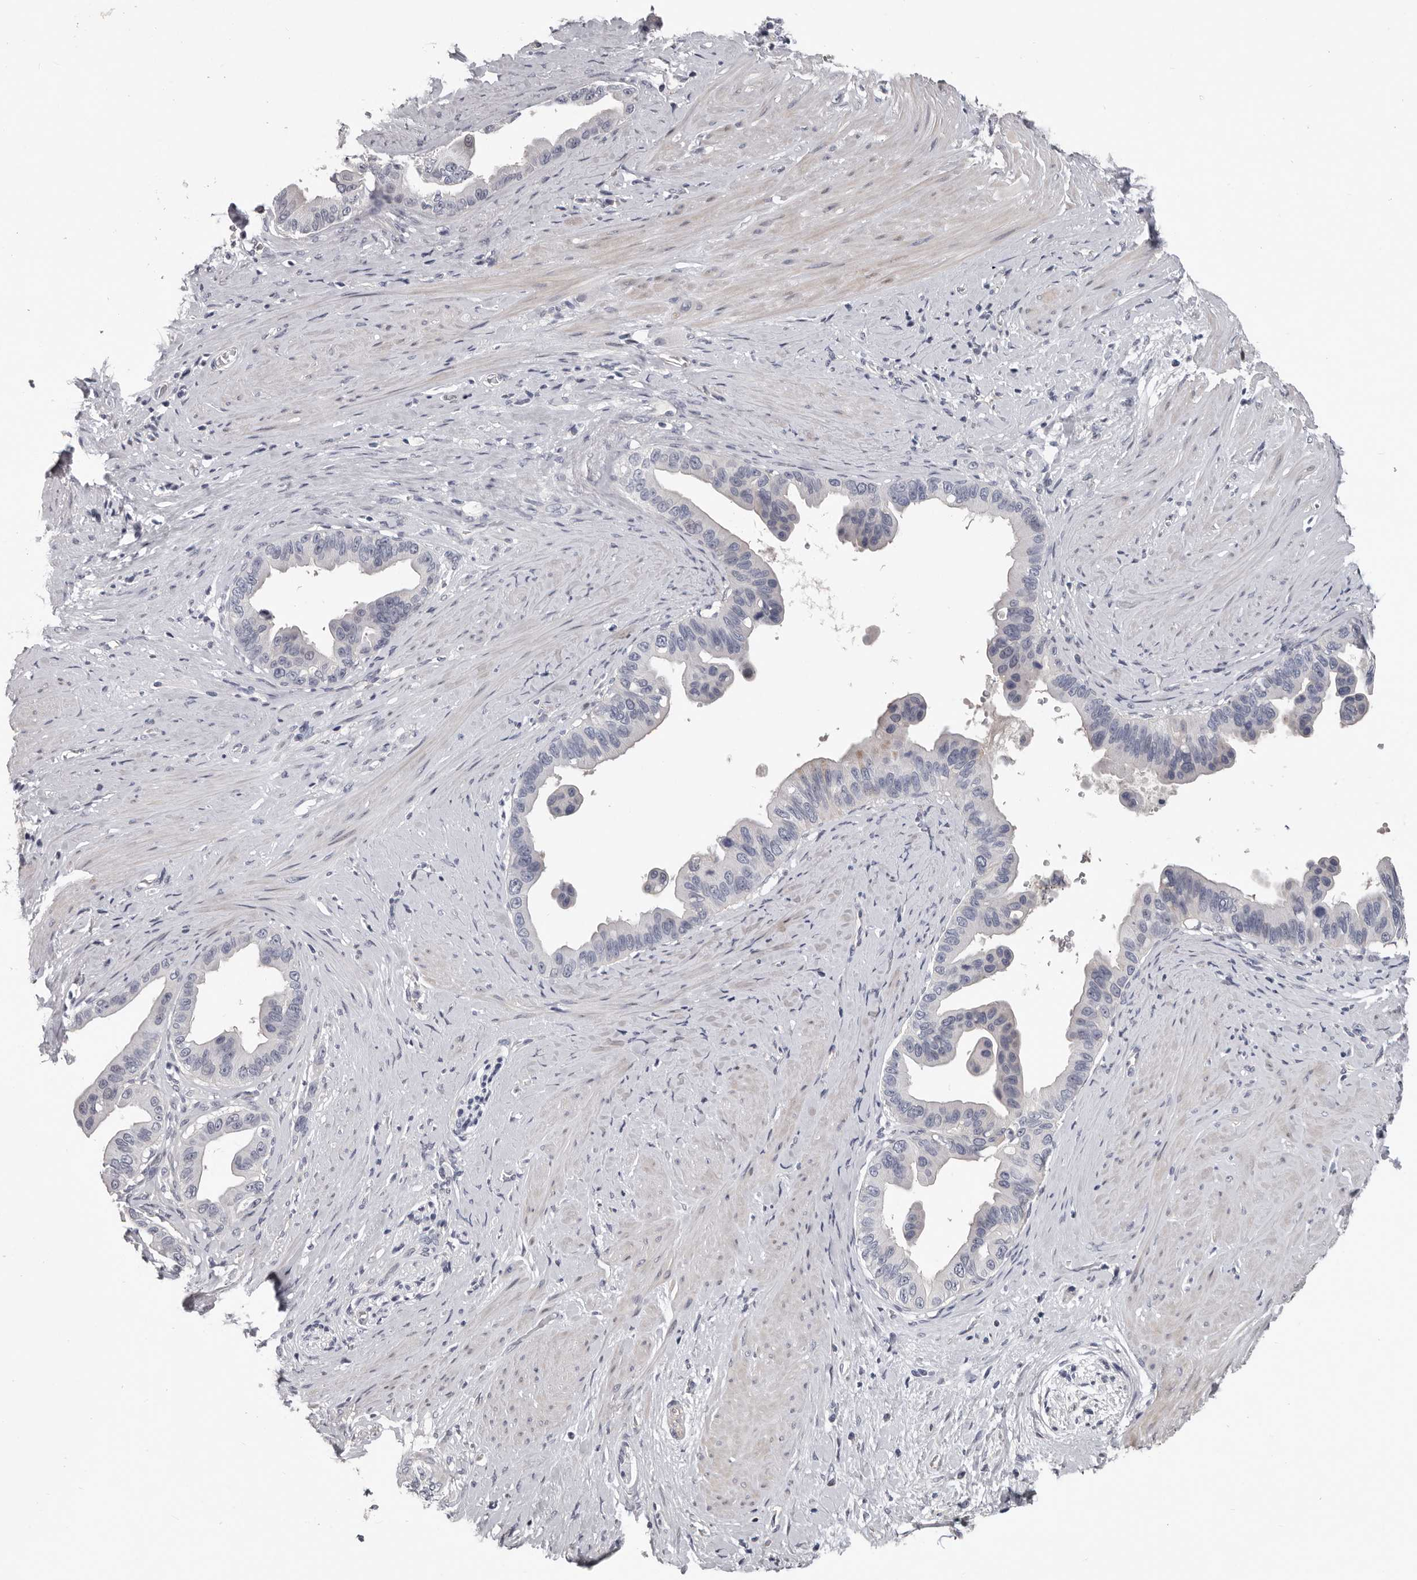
{"staining": {"intensity": "negative", "quantity": "none", "location": "none"}, "tissue": "pancreatic cancer", "cell_type": "Tumor cells", "image_type": "cancer", "snomed": [{"axis": "morphology", "description": "Adenocarcinoma, NOS"}, {"axis": "topography", "description": "Pancreas"}], "caption": "Pancreatic cancer stained for a protein using immunohistochemistry (IHC) displays no expression tumor cells.", "gene": "RNF217", "patient": {"sex": "female", "age": 56}}